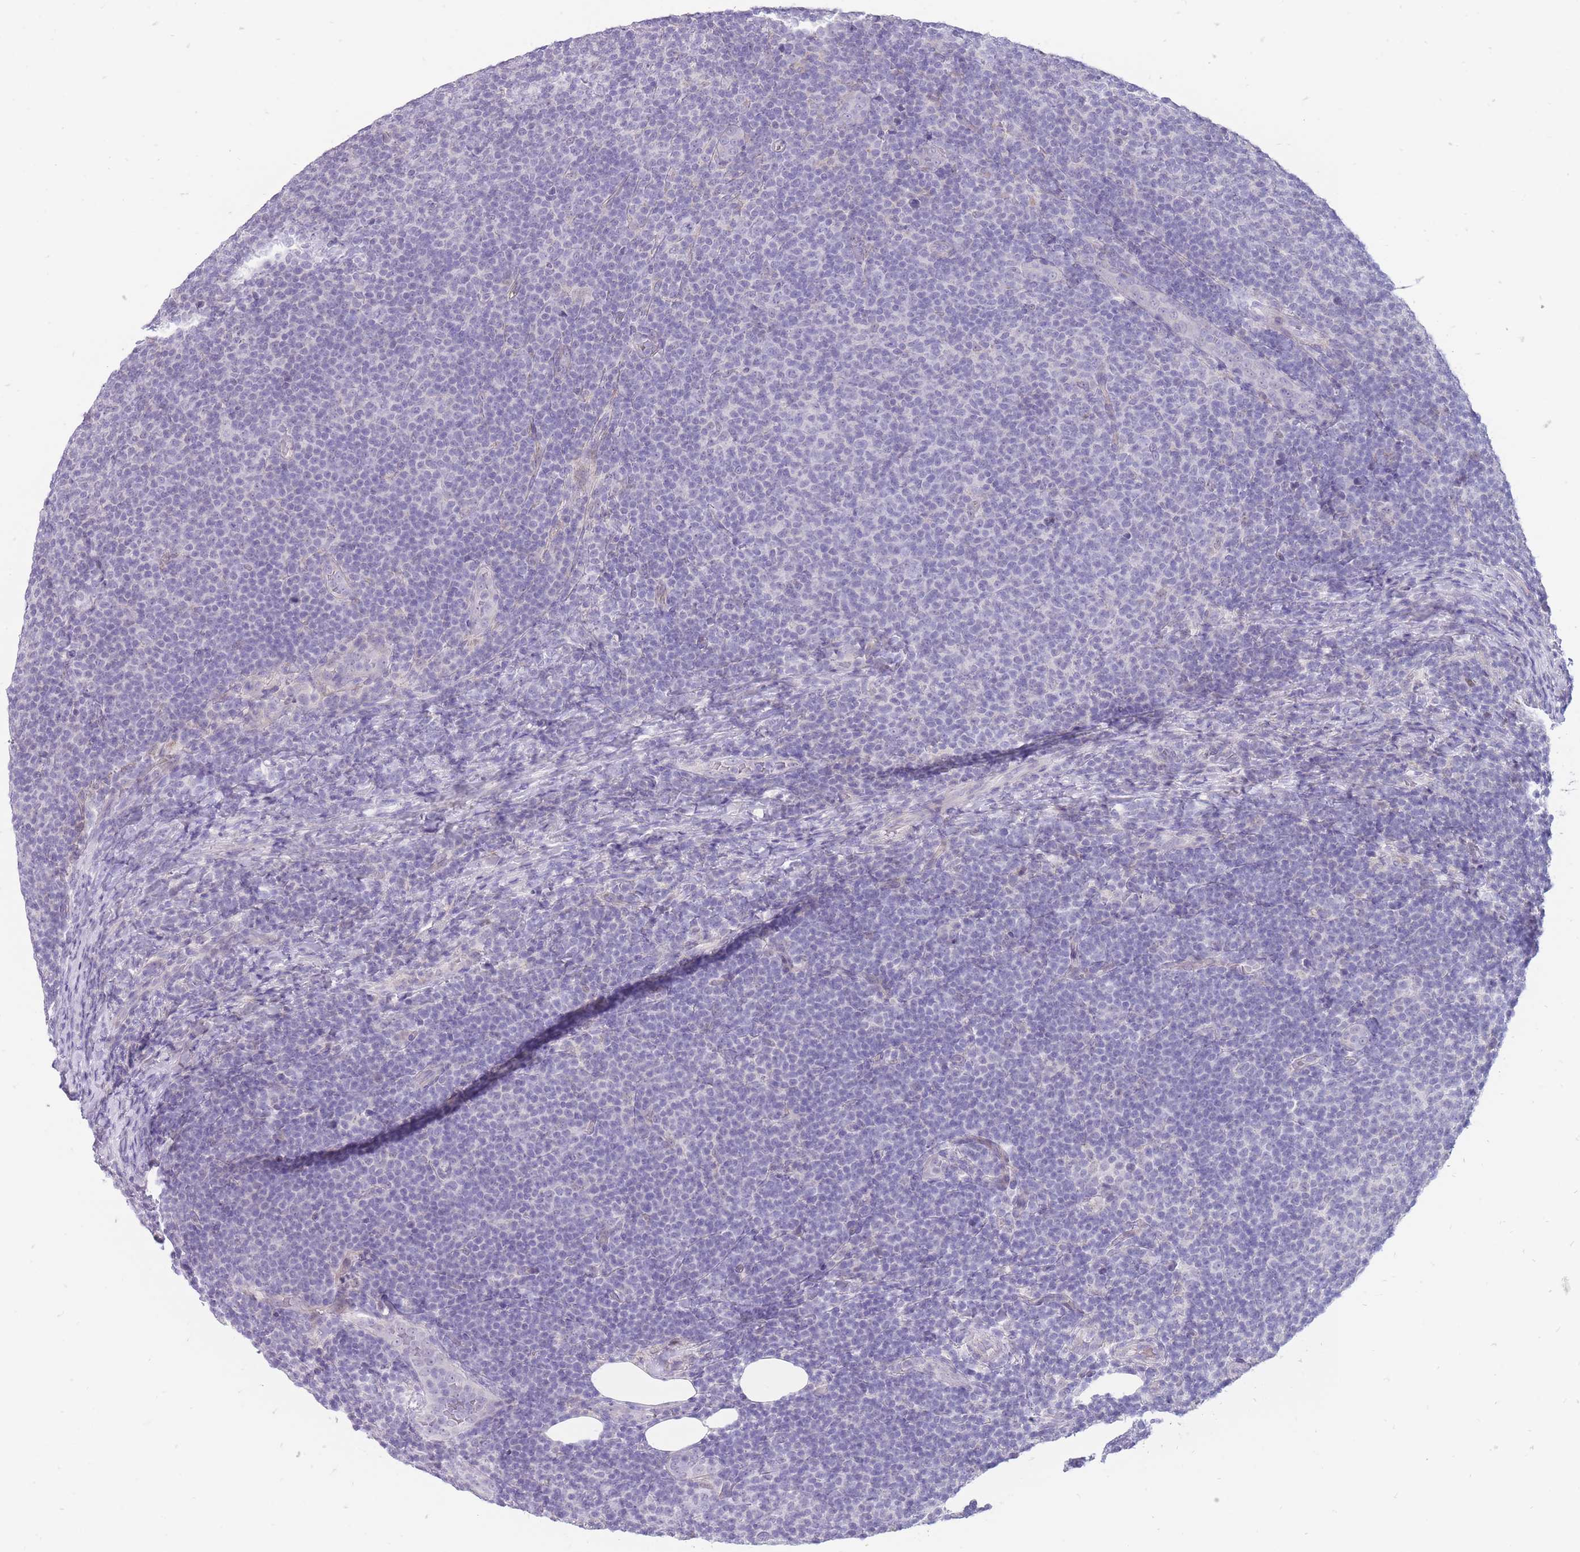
{"staining": {"intensity": "negative", "quantity": "none", "location": "none"}, "tissue": "lymphoma", "cell_type": "Tumor cells", "image_type": "cancer", "snomed": [{"axis": "morphology", "description": "Malignant lymphoma, non-Hodgkin's type, Low grade"}, {"axis": "topography", "description": "Lymph node"}], "caption": "Malignant lymphoma, non-Hodgkin's type (low-grade) was stained to show a protein in brown. There is no significant expression in tumor cells.", "gene": "ERICH4", "patient": {"sex": "male", "age": 66}}